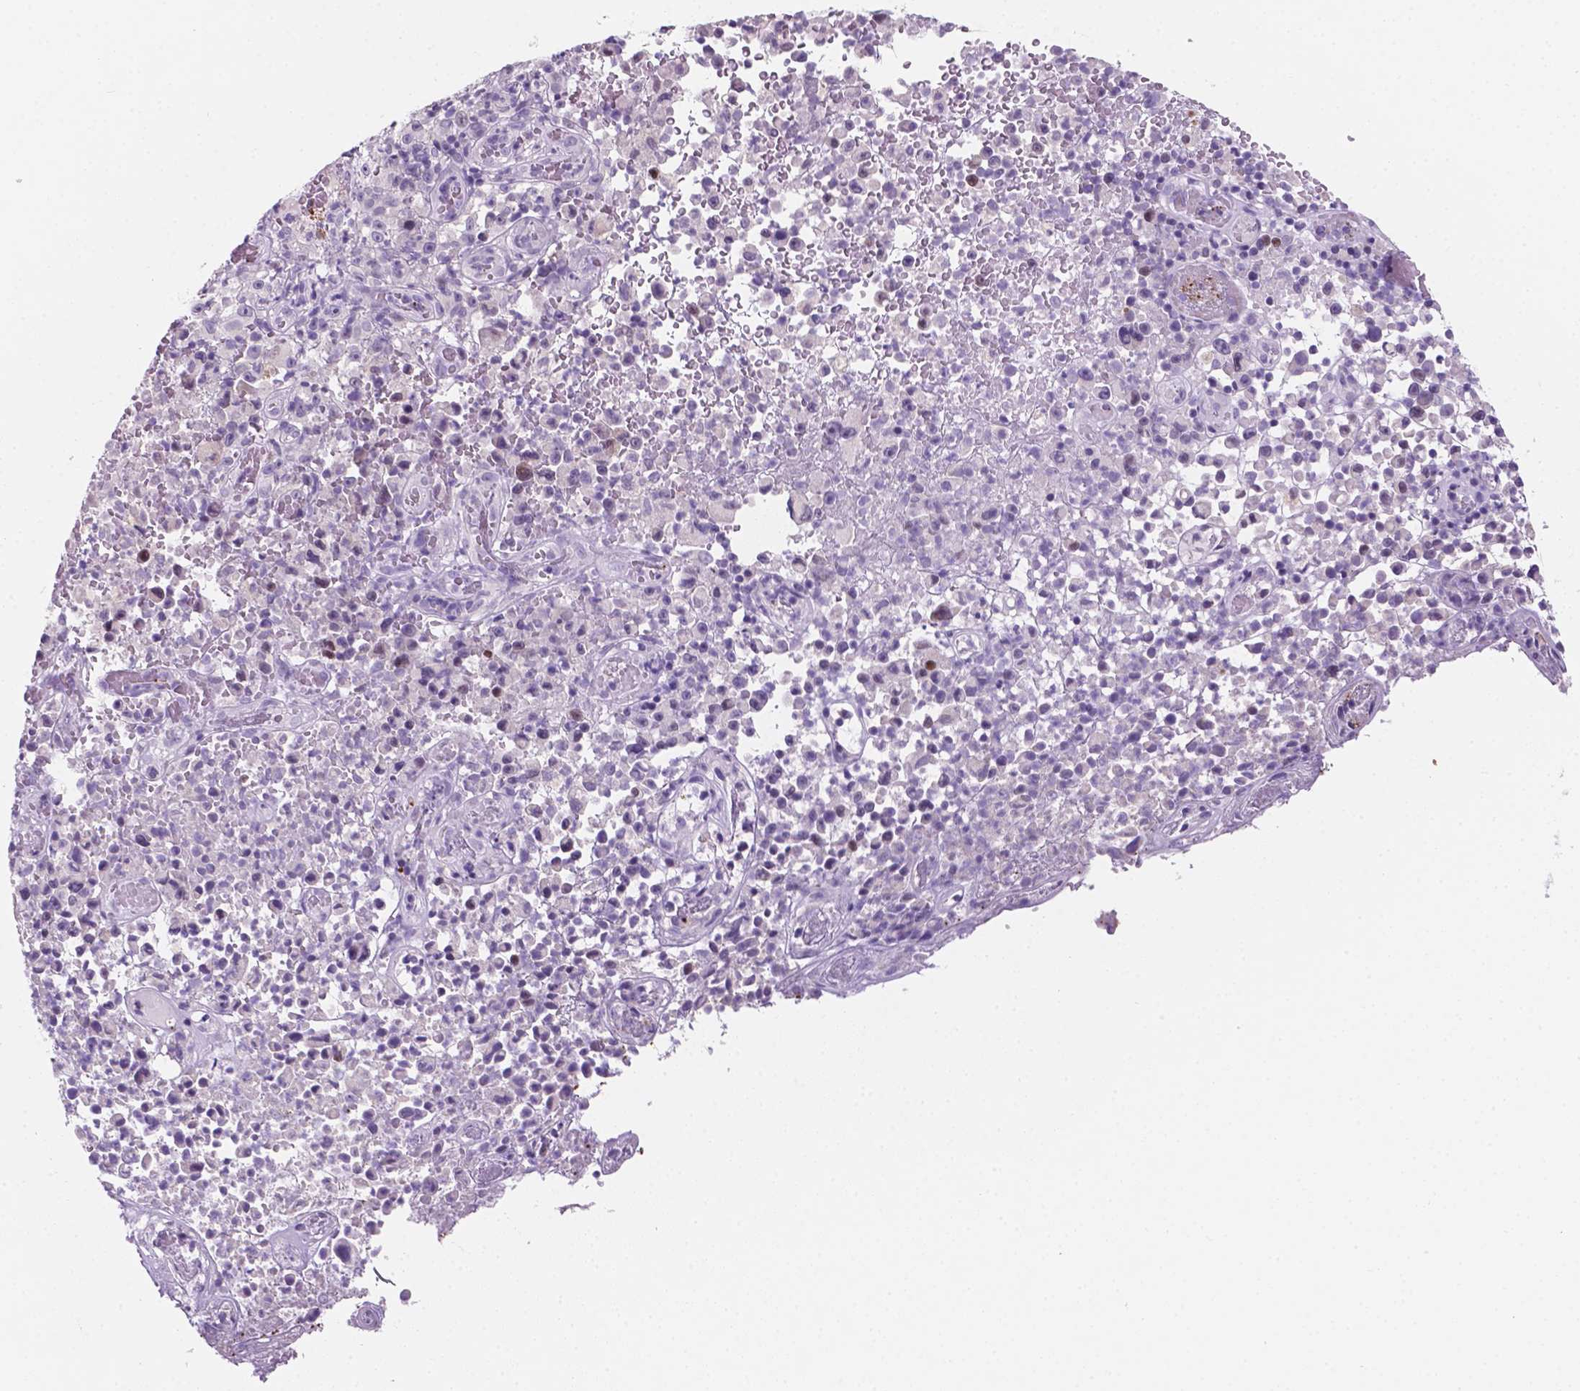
{"staining": {"intensity": "negative", "quantity": "none", "location": "none"}, "tissue": "melanoma", "cell_type": "Tumor cells", "image_type": "cancer", "snomed": [{"axis": "morphology", "description": "Malignant melanoma, NOS"}, {"axis": "topography", "description": "Skin"}], "caption": "Melanoma stained for a protein using IHC displays no expression tumor cells.", "gene": "EBLN2", "patient": {"sex": "female", "age": 82}}